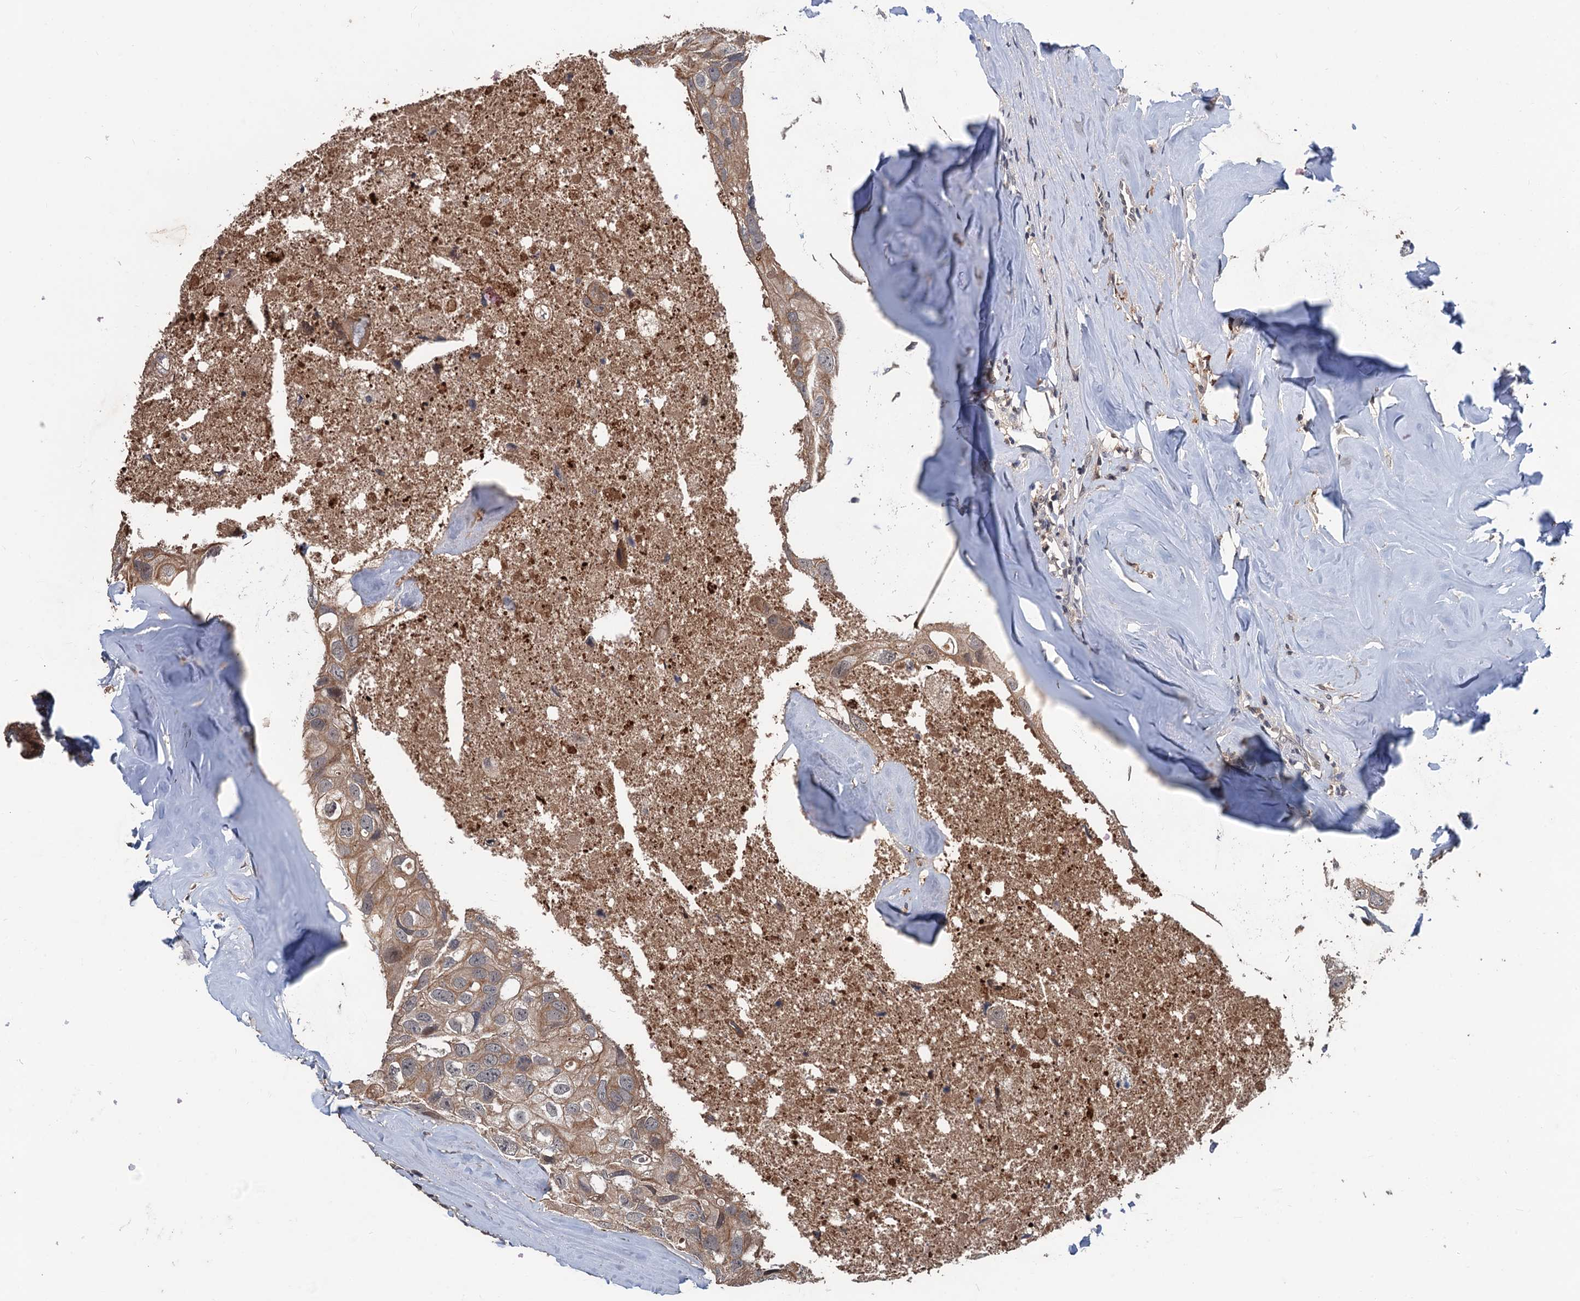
{"staining": {"intensity": "weak", "quantity": "25%-75%", "location": "cytoplasmic/membranous"}, "tissue": "head and neck cancer", "cell_type": "Tumor cells", "image_type": "cancer", "snomed": [{"axis": "morphology", "description": "Adenocarcinoma, NOS"}, {"axis": "morphology", "description": "Adenocarcinoma, metastatic, NOS"}, {"axis": "topography", "description": "Head-Neck"}], "caption": "The histopathology image displays immunohistochemical staining of head and neck cancer (metastatic adenocarcinoma). There is weak cytoplasmic/membranous staining is present in approximately 25%-75% of tumor cells.", "gene": "ZNF438", "patient": {"sex": "male", "age": 75}}